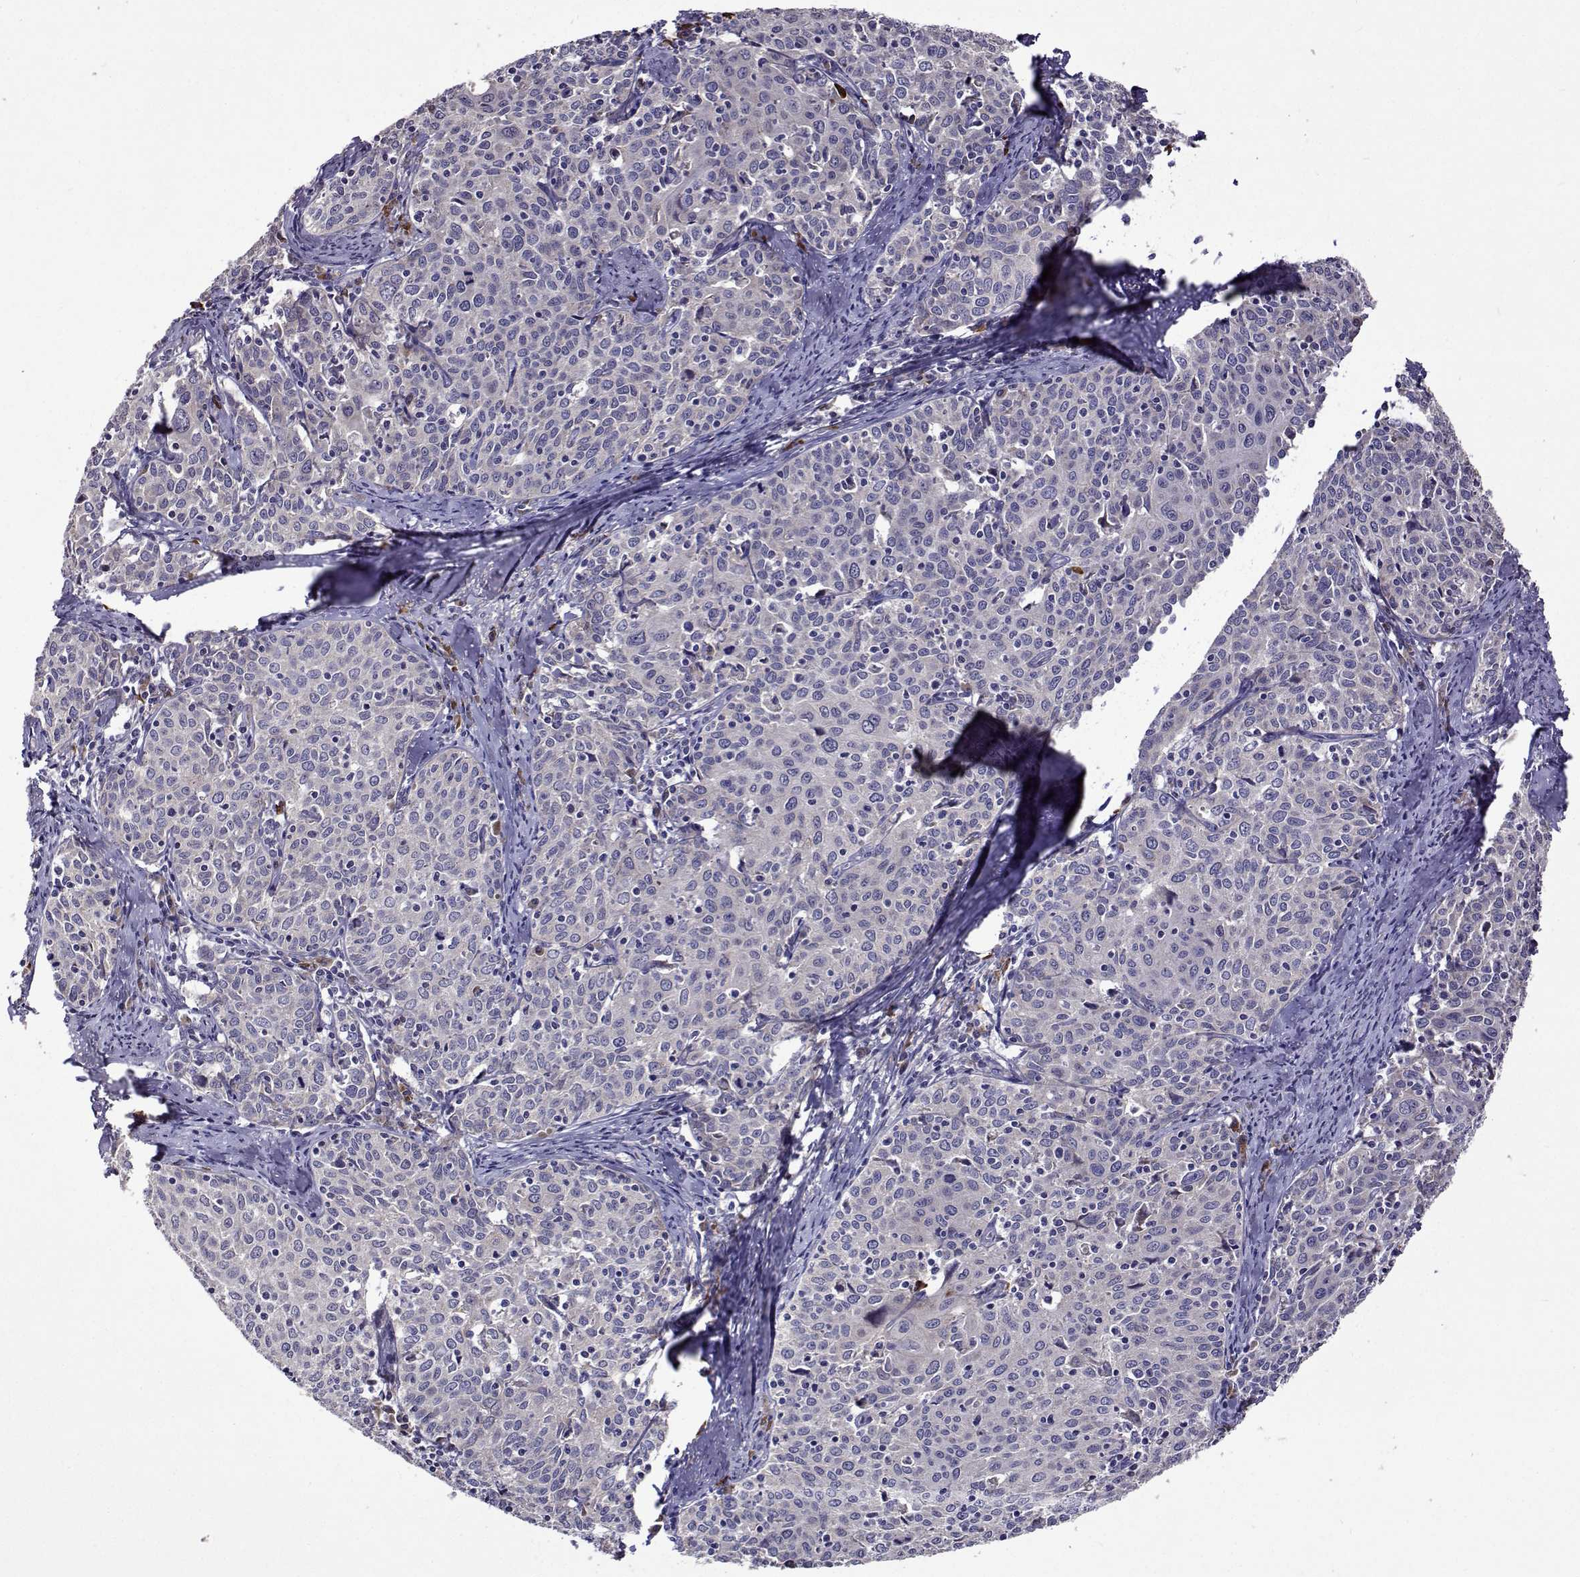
{"staining": {"intensity": "negative", "quantity": "none", "location": "none"}, "tissue": "cervical cancer", "cell_type": "Tumor cells", "image_type": "cancer", "snomed": [{"axis": "morphology", "description": "Squamous cell carcinoma, NOS"}, {"axis": "topography", "description": "Cervix"}], "caption": "Cervical cancer stained for a protein using immunohistochemistry exhibits no staining tumor cells.", "gene": "TARBP2", "patient": {"sex": "female", "age": 62}}